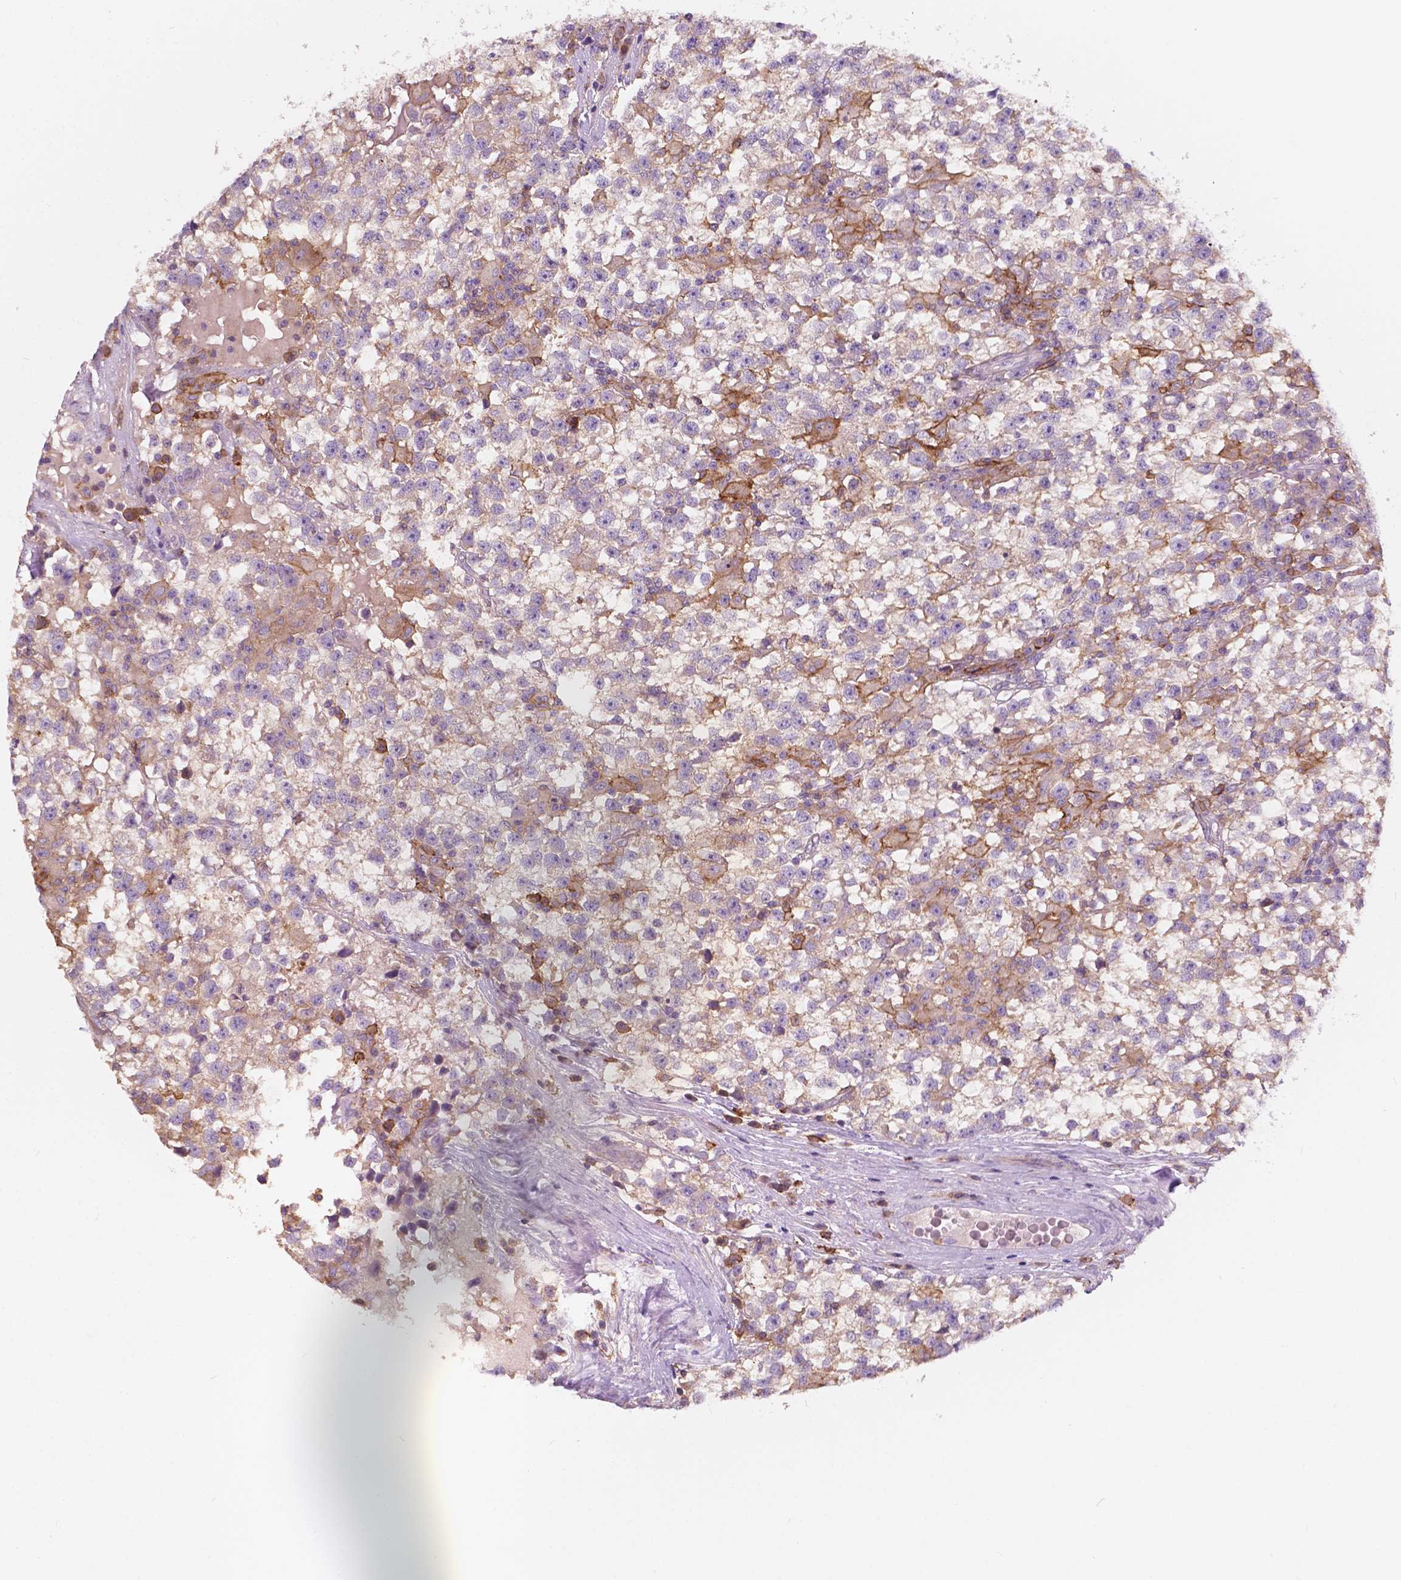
{"staining": {"intensity": "negative", "quantity": "none", "location": "none"}, "tissue": "testis cancer", "cell_type": "Tumor cells", "image_type": "cancer", "snomed": [{"axis": "morphology", "description": "Seminoma, NOS"}, {"axis": "topography", "description": "Testis"}], "caption": "This is an IHC image of human seminoma (testis). There is no positivity in tumor cells.", "gene": "SEMA4A", "patient": {"sex": "male", "age": 31}}